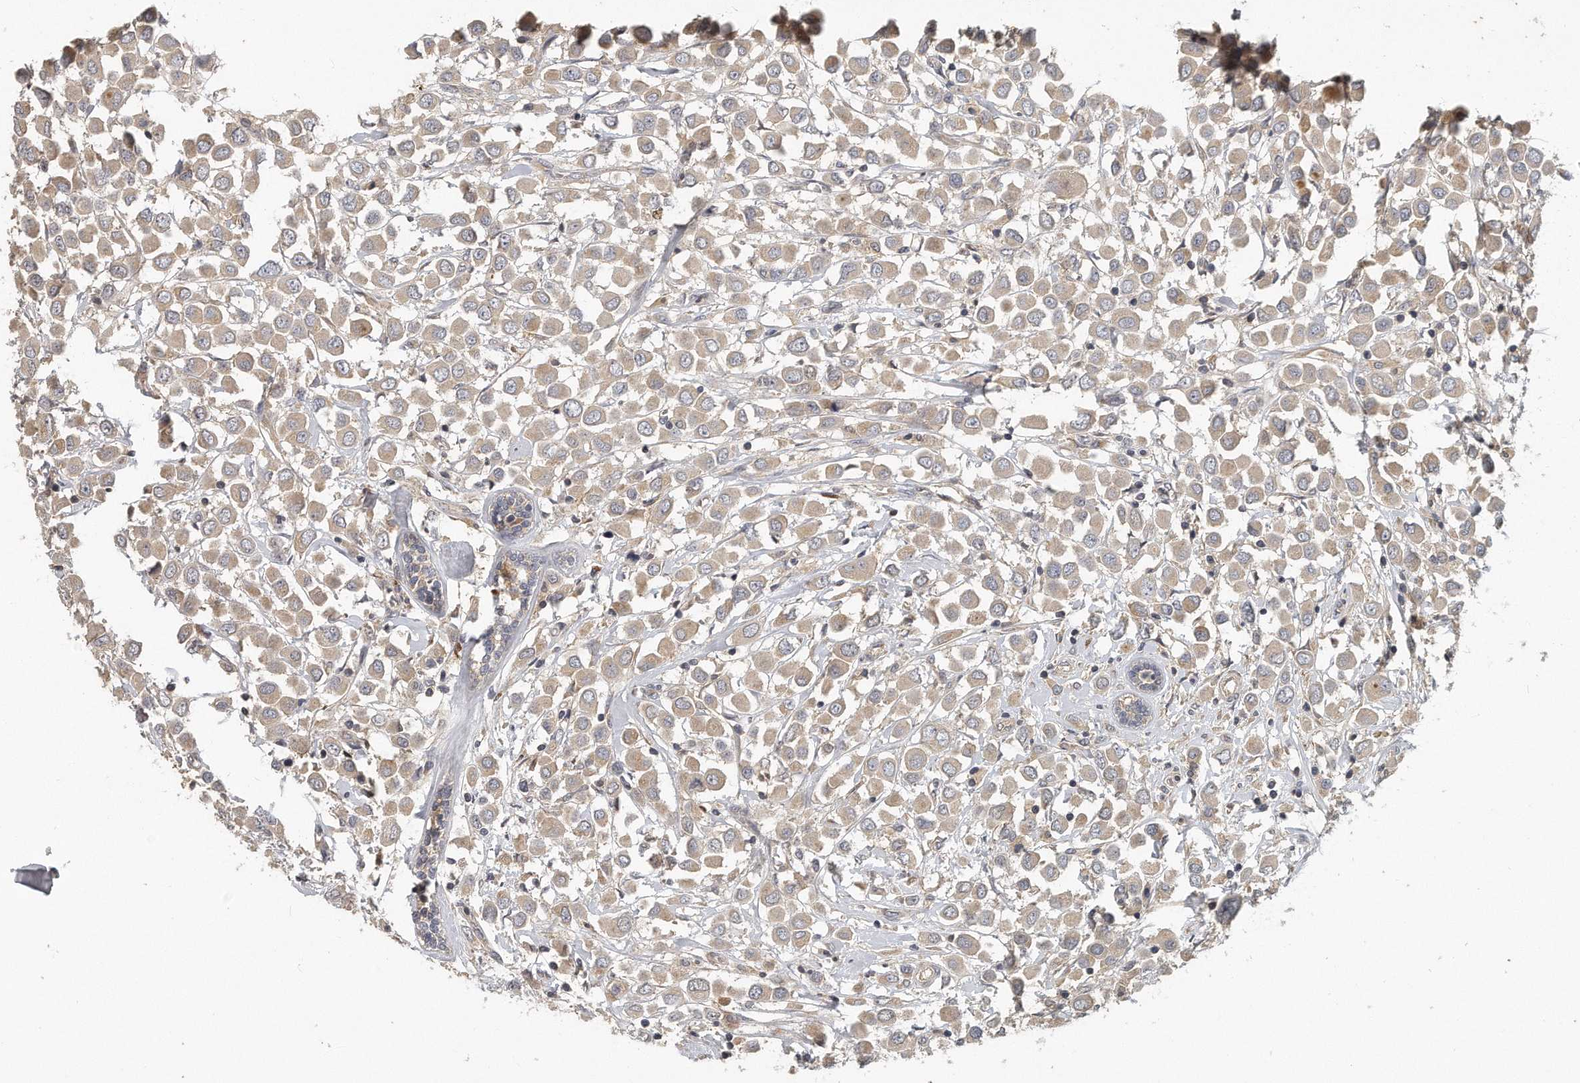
{"staining": {"intensity": "weak", "quantity": ">75%", "location": "cytoplasmic/membranous"}, "tissue": "breast cancer", "cell_type": "Tumor cells", "image_type": "cancer", "snomed": [{"axis": "morphology", "description": "Duct carcinoma"}, {"axis": "topography", "description": "Breast"}], "caption": "Protein expression analysis of human intraductal carcinoma (breast) reveals weak cytoplasmic/membranous staining in approximately >75% of tumor cells.", "gene": "TRAPPC14", "patient": {"sex": "female", "age": 61}}